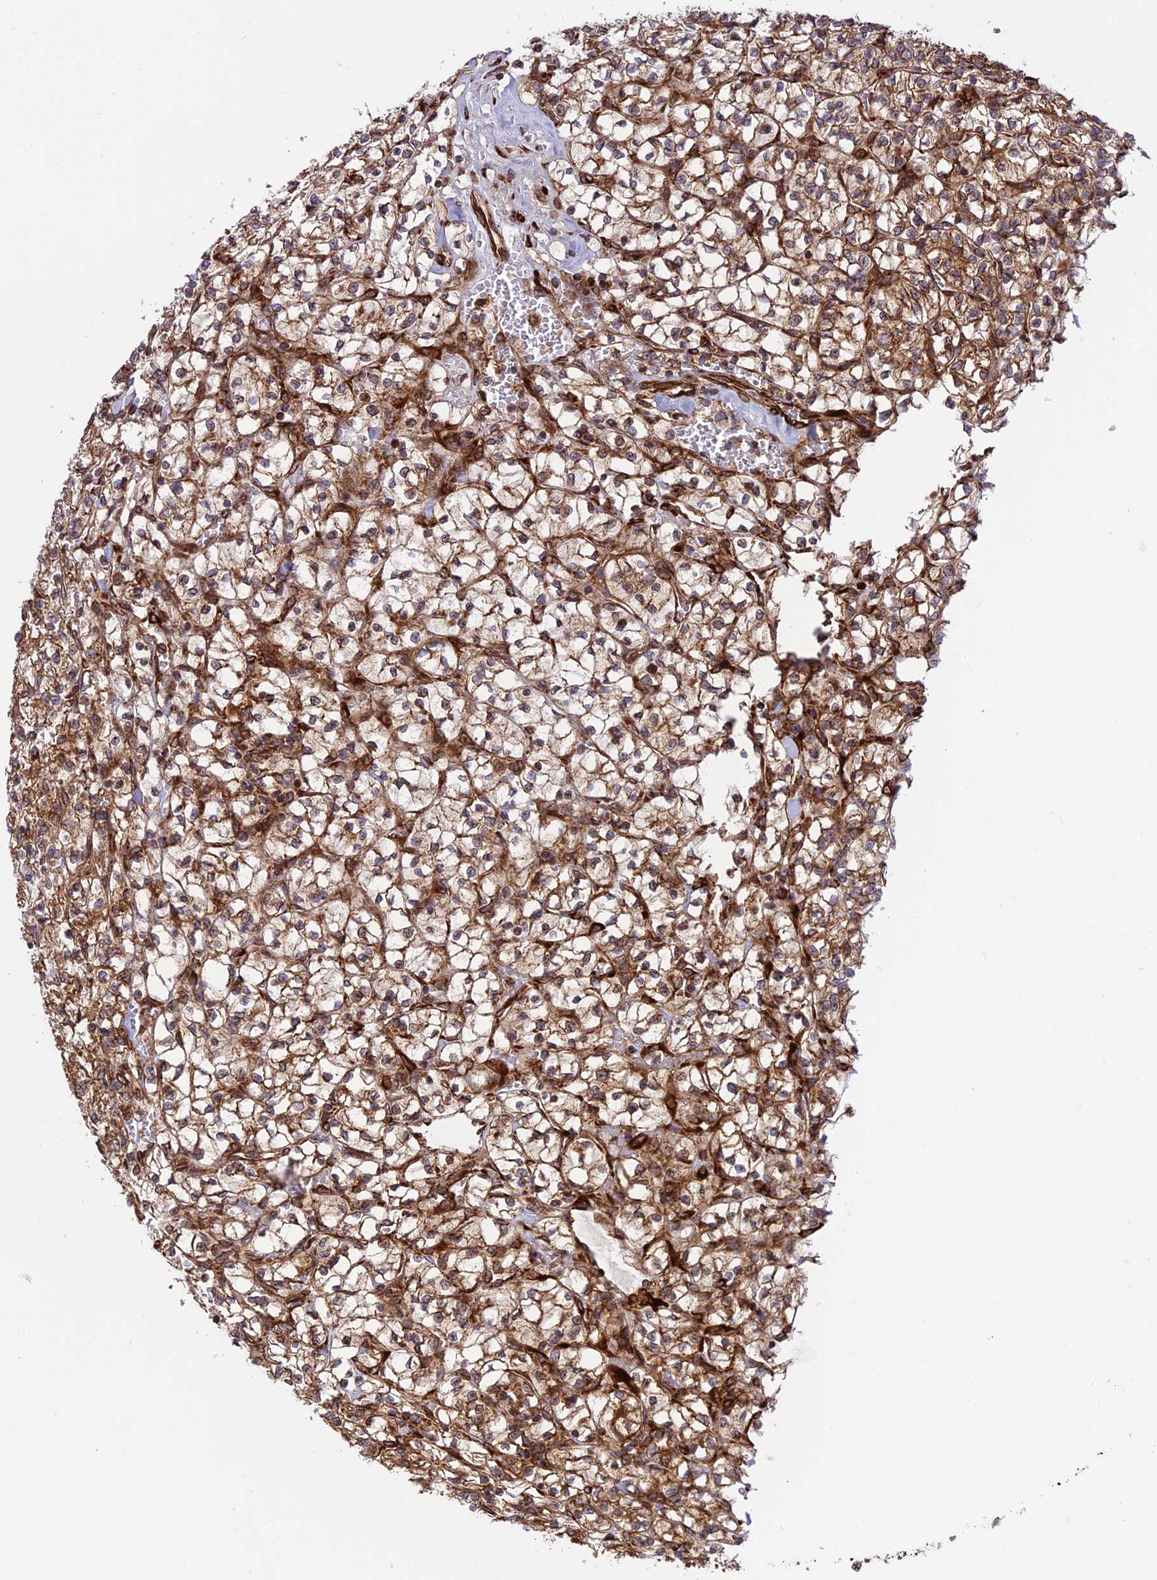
{"staining": {"intensity": "moderate", "quantity": "<25%", "location": "cytoplasmic/membranous"}, "tissue": "renal cancer", "cell_type": "Tumor cells", "image_type": "cancer", "snomed": [{"axis": "morphology", "description": "Adenocarcinoma, NOS"}, {"axis": "topography", "description": "Kidney"}], "caption": "A high-resolution image shows immunohistochemistry staining of renal cancer (adenocarcinoma), which reveals moderate cytoplasmic/membranous expression in approximately <25% of tumor cells. (Brightfield microscopy of DAB IHC at high magnification).", "gene": "CRTAP", "patient": {"sex": "female", "age": 64}}